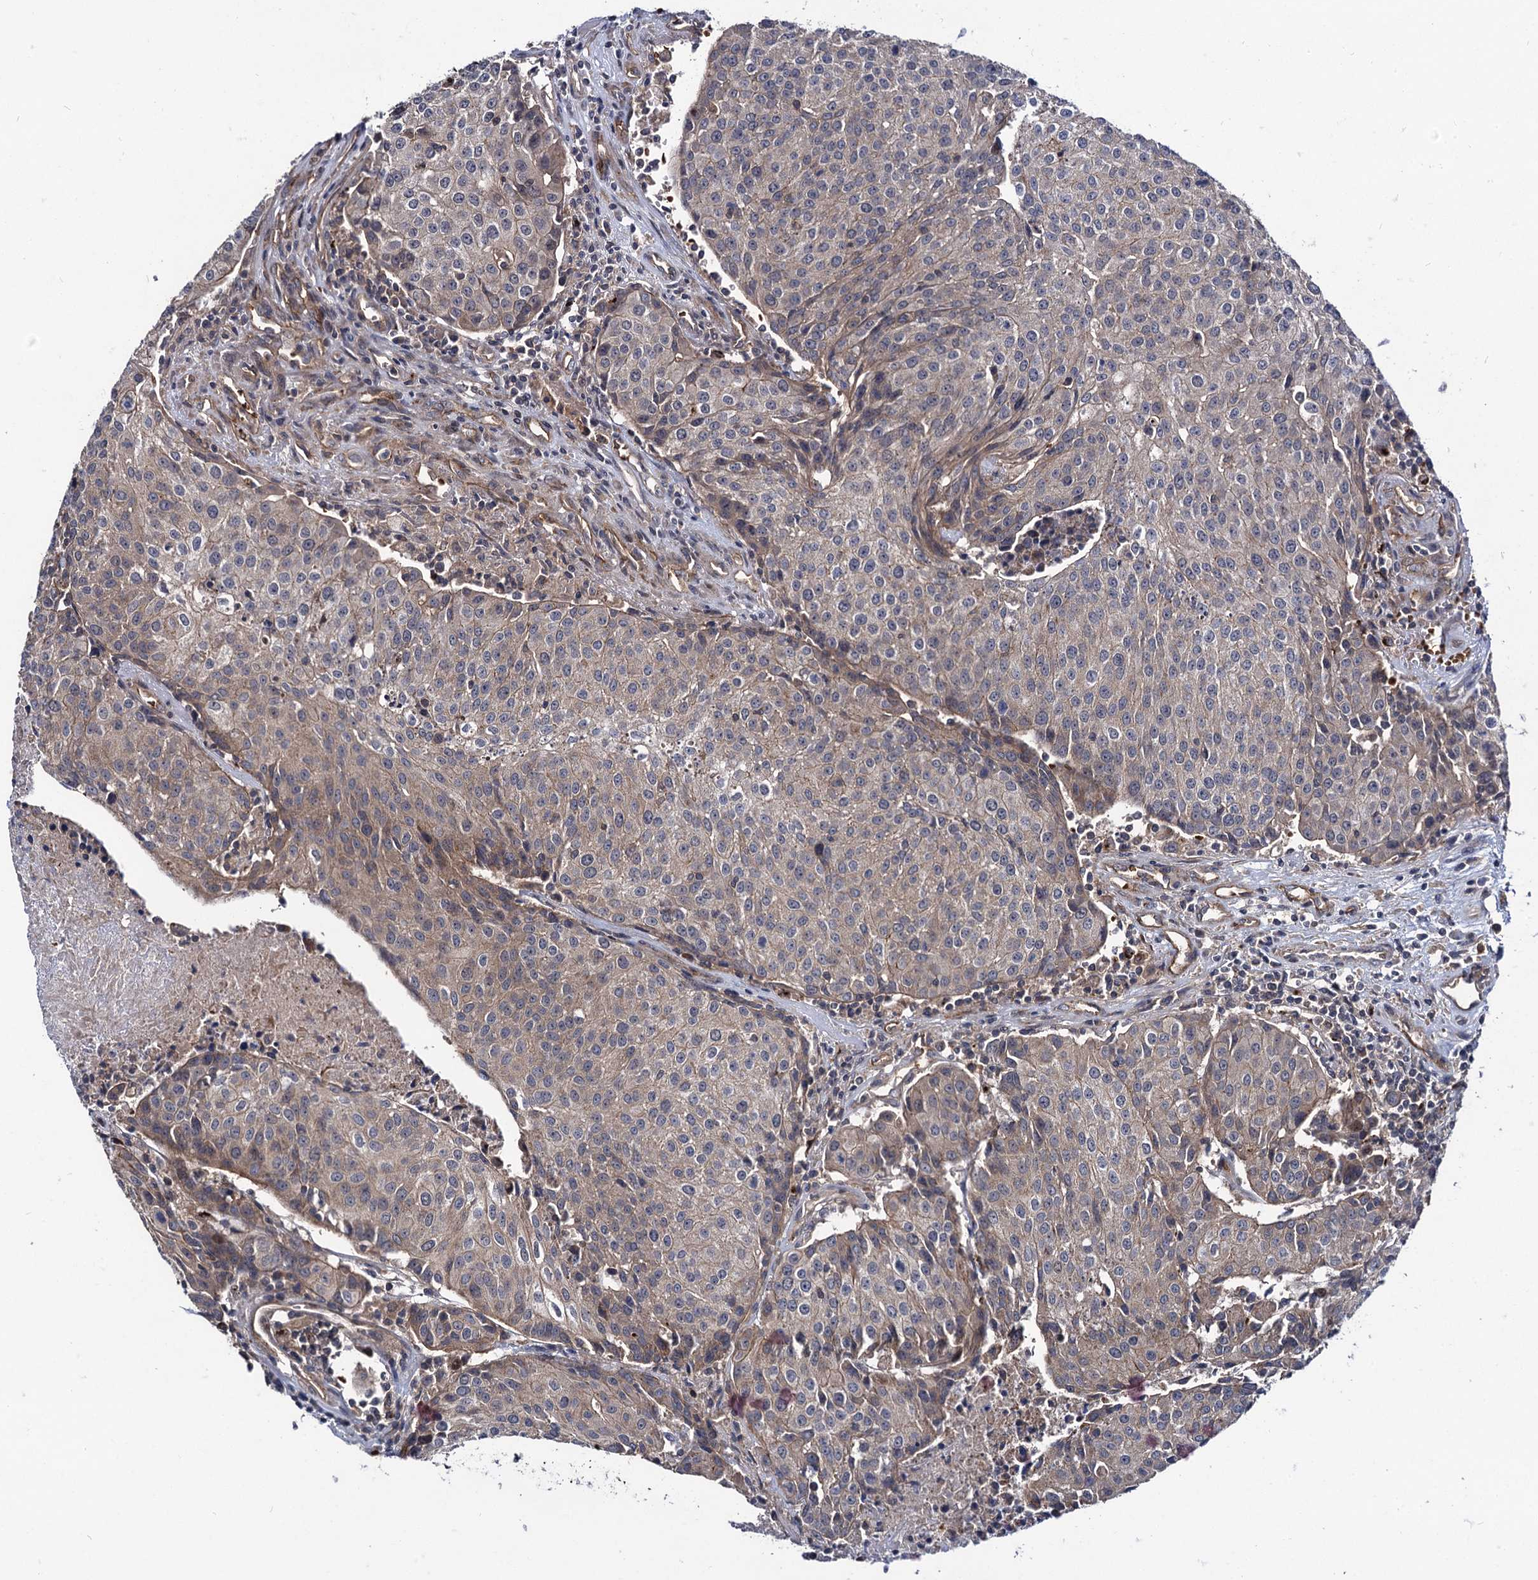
{"staining": {"intensity": "weak", "quantity": "25%-75%", "location": "cytoplasmic/membranous"}, "tissue": "urothelial cancer", "cell_type": "Tumor cells", "image_type": "cancer", "snomed": [{"axis": "morphology", "description": "Urothelial carcinoma, High grade"}, {"axis": "topography", "description": "Urinary bladder"}], "caption": "There is low levels of weak cytoplasmic/membranous expression in tumor cells of urothelial carcinoma (high-grade), as demonstrated by immunohistochemical staining (brown color).", "gene": "KXD1", "patient": {"sex": "female", "age": 85}}